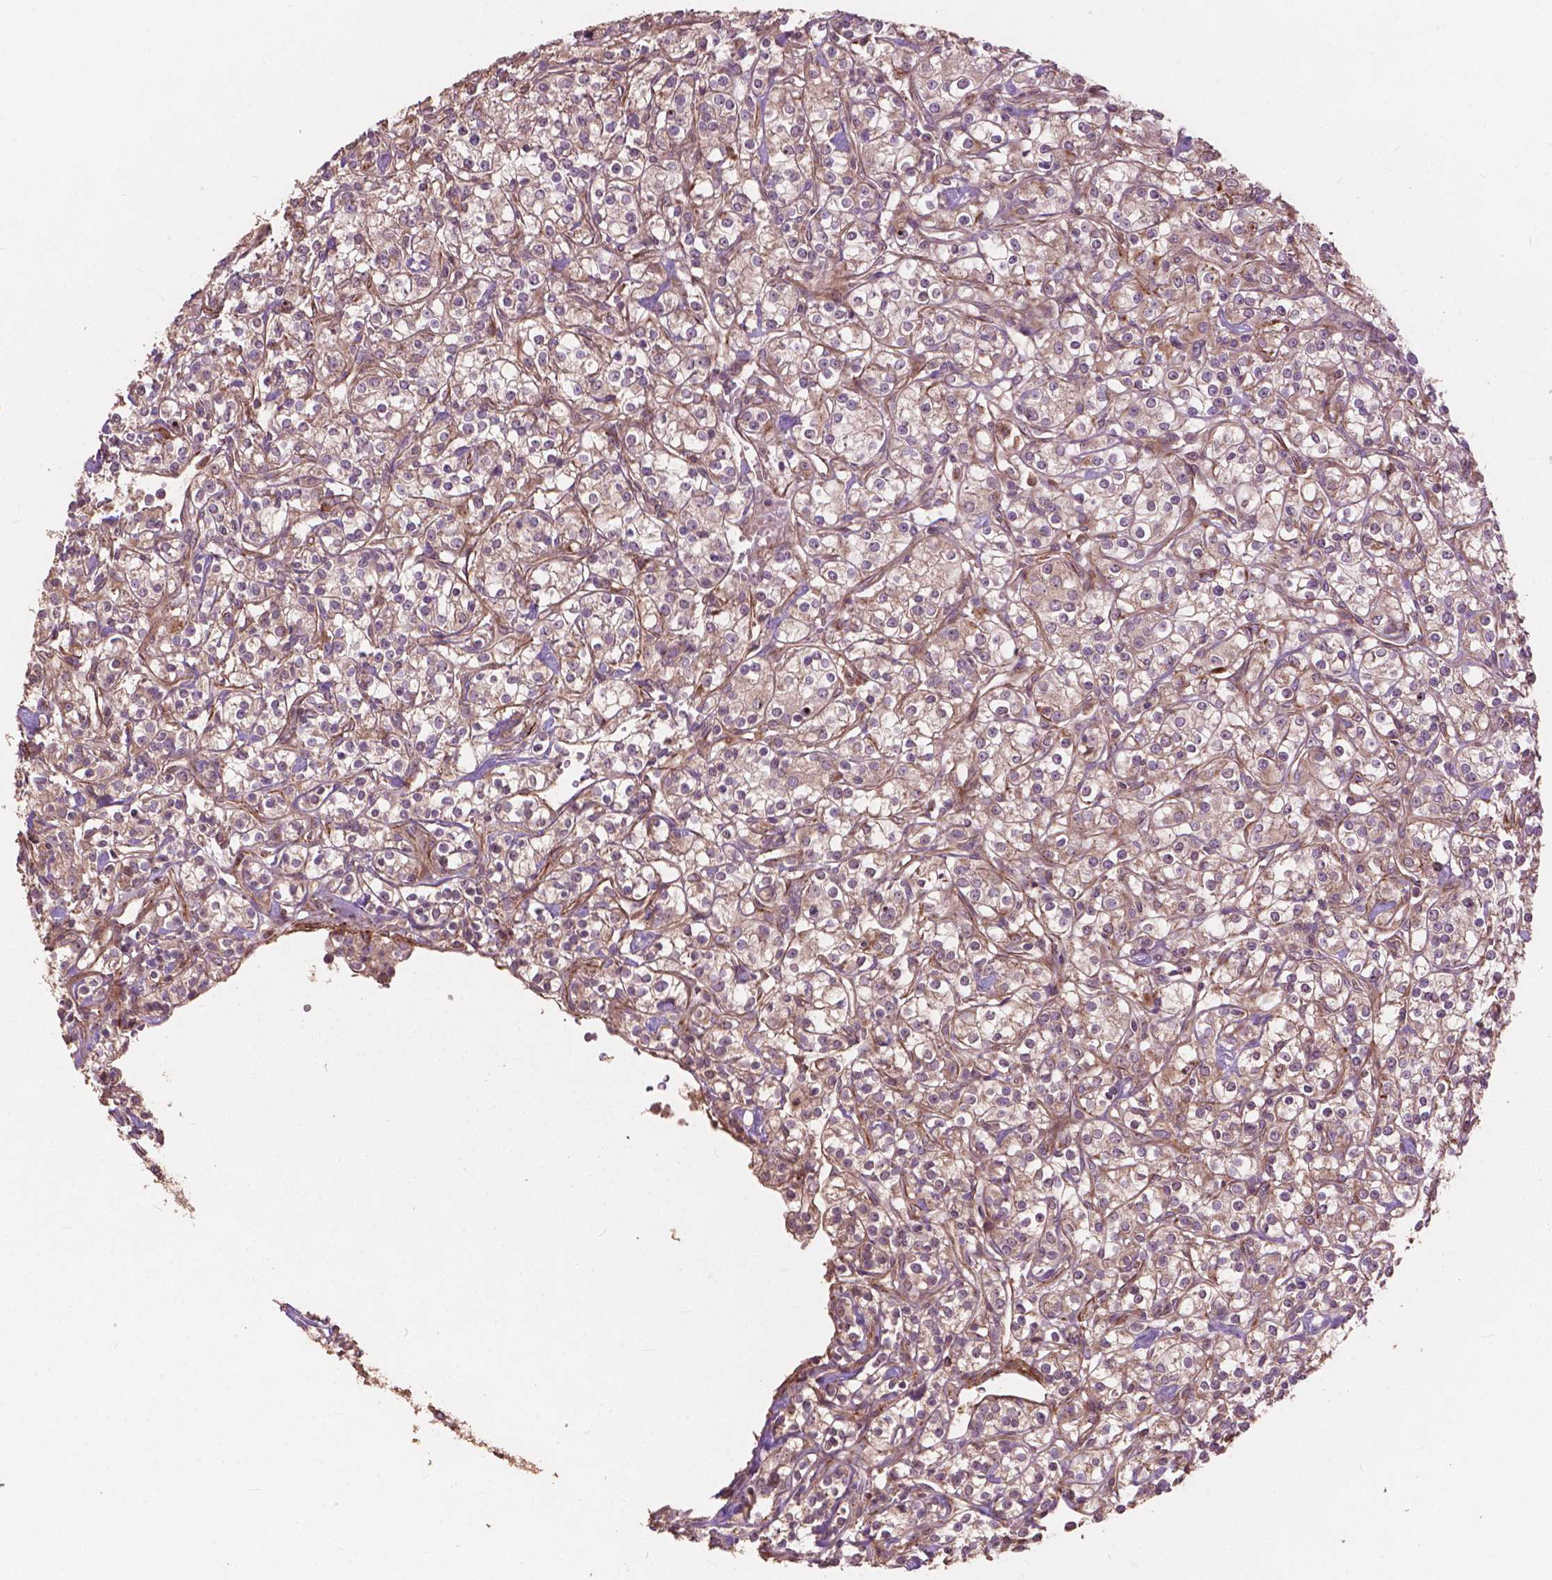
{"staining": {"intensity": "negative", "quantity": "none", "location": "none"}, "tissue": "renal cancer", "cell_type": "Tumor cells", "image_type": "cancer", "snomed": [{"axis": "morphology", "description": "Adenocarcinoma, NOS"}, {"axis": "topography", "description": "Kidney"}], "caption": "Photomicrograph shows no significant protein staining in tumor cells of renal cancer (adenocarcinoma). (DAB immunohistochemistry (IHC), high magnification).", "gene": "FNIP1", "patient": {"sex": "male", "age": 77}}